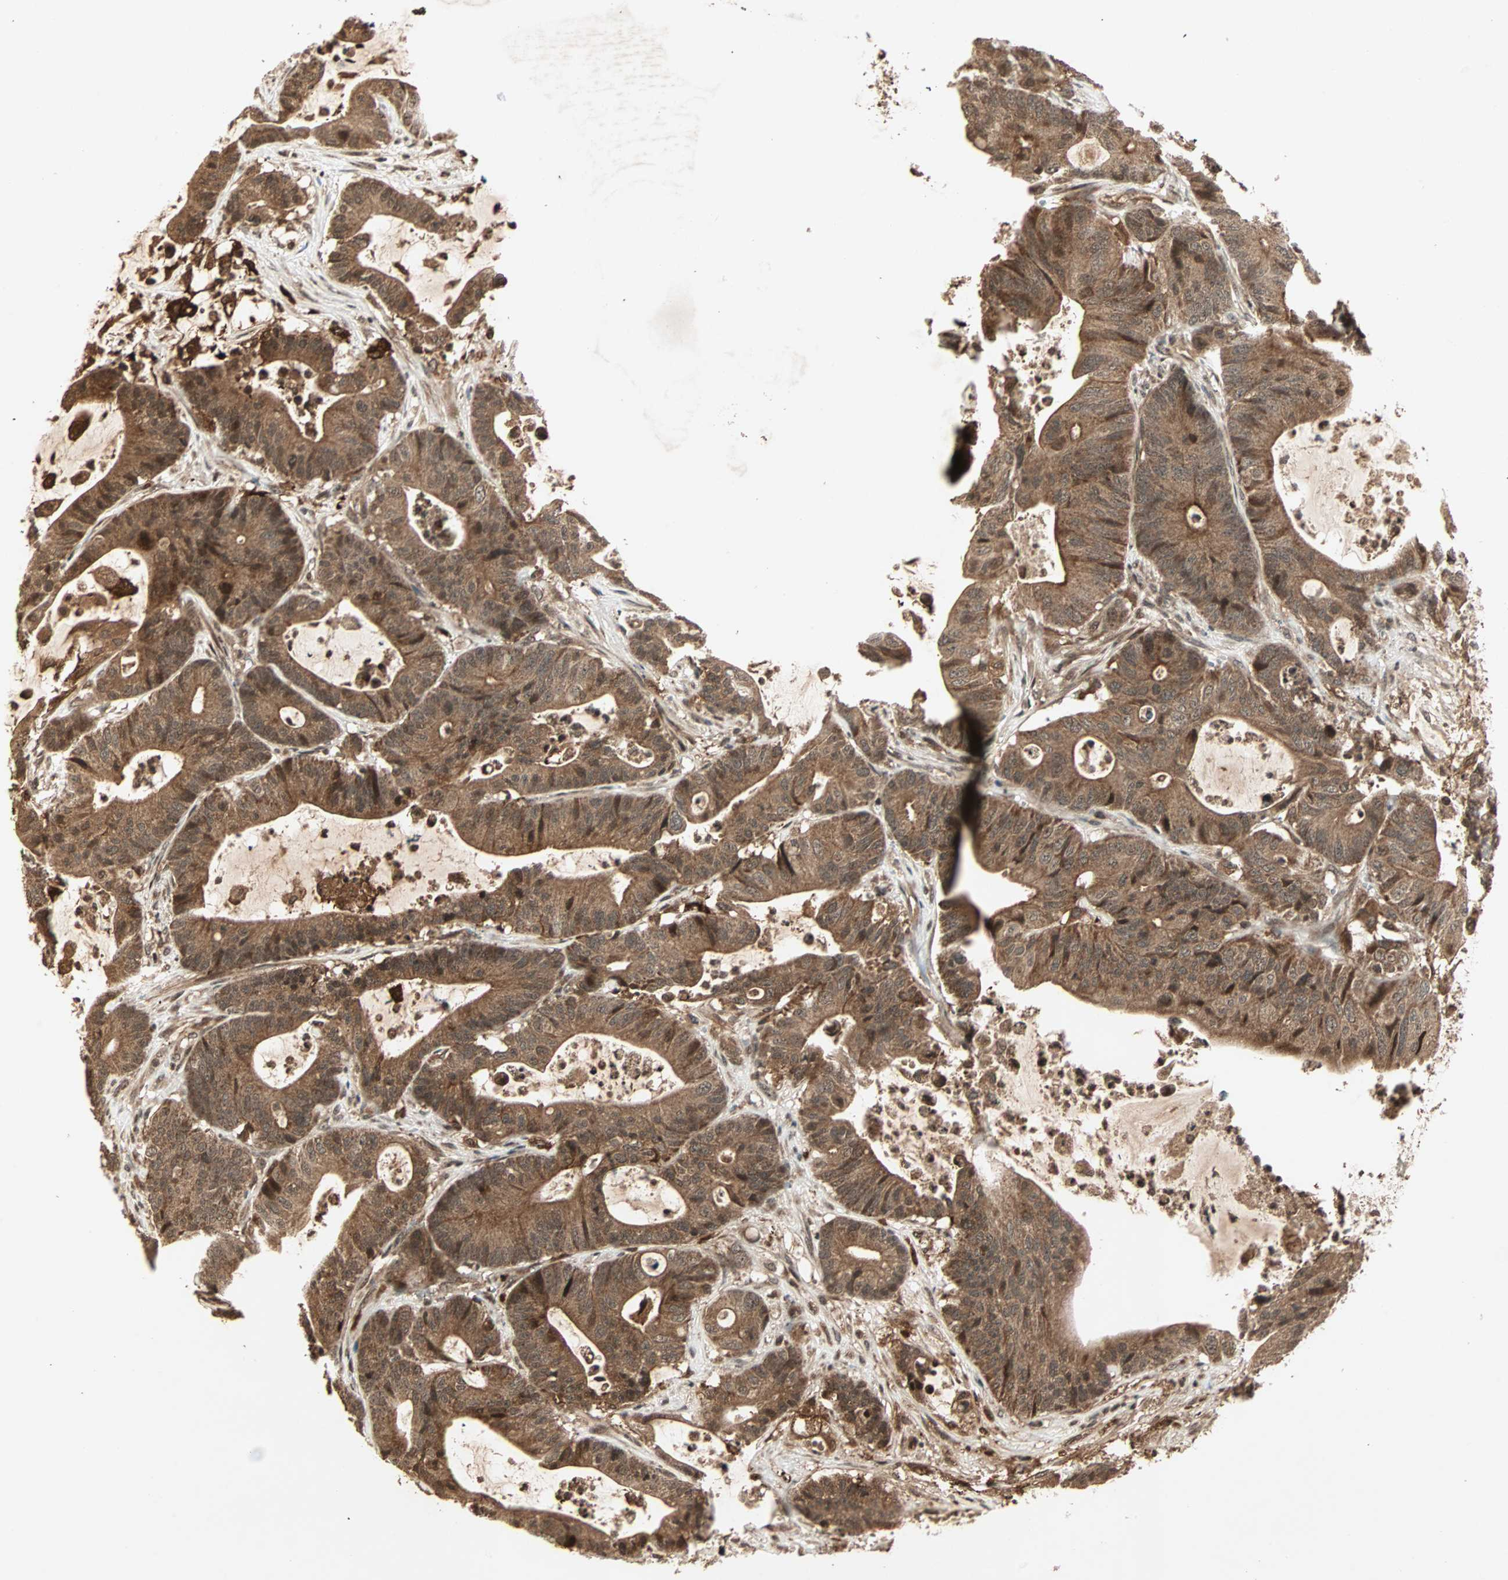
{"staining": {"intensity": "moderate", "quantity": ">75%", "location": "cytoplasmic/membranous"}, "tissue": "colorectal cancer", "cell_type": "Tumor cells", "image_type": "cancer", "snomed": [{"axis": "morphology", "description": "Adenocarcinoma, NOS"}, {"axis": "topography", "description": "Colon"}], "caption": "Protein staining of colorectal adenocarcinoma tissue shows moderate cytoplasmic/membranous positivity in approximately >75% of tumor cells.", "gene": "RFFL", "patient": {"sex": "female", "age": 84}}